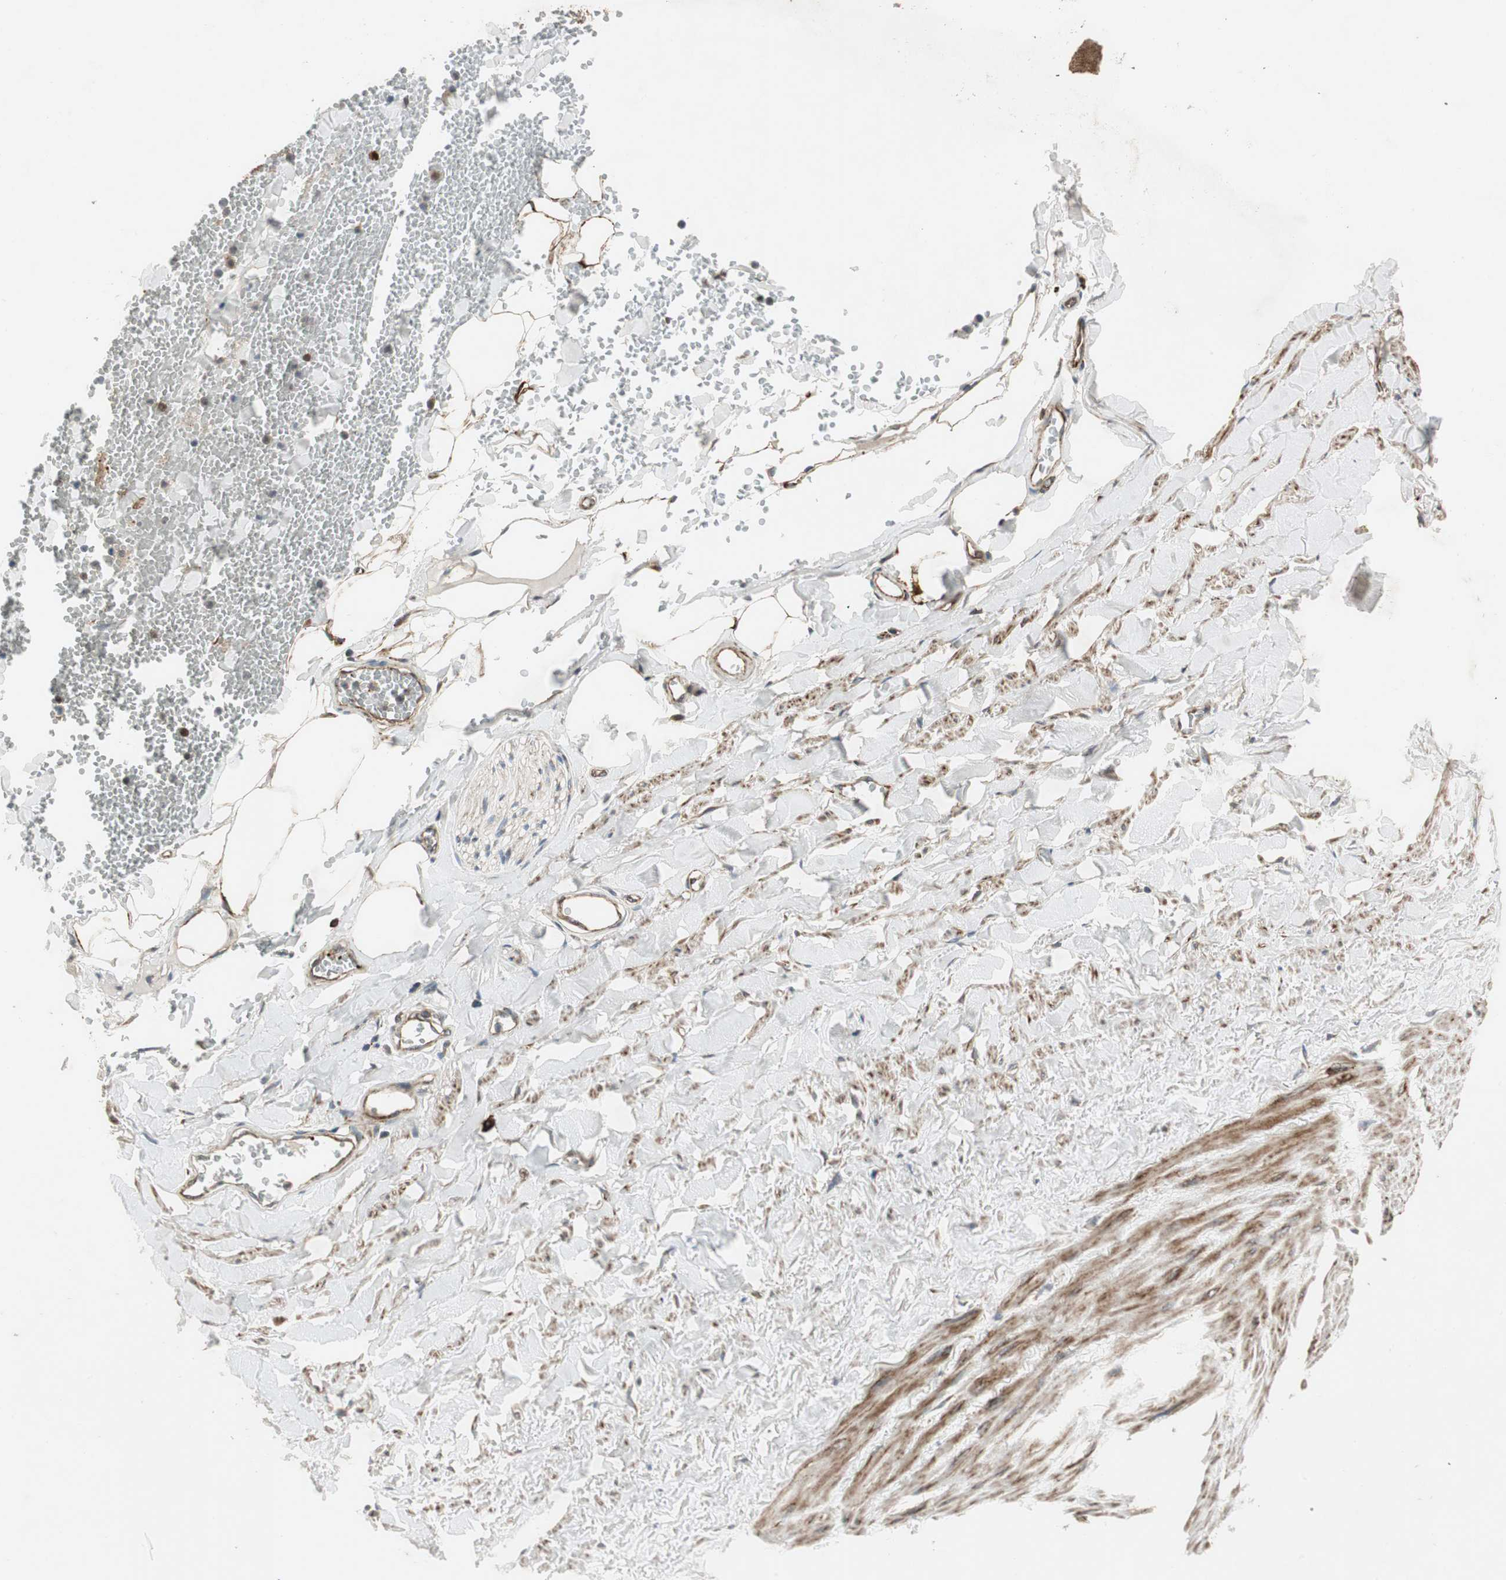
{"staining": {"intensity": "moderate", "quantity": ">75%", "location": "cytoplasmic/membranous"}, "tissue": "adipose tissue", "cell_type": "Adipocytes", "image_type": "normal", "snomed": [{"axis": "morphology", "description": "Normal tissue, NOS"}, {"axis": "topography", "description": "Adipose tissue"}, {"axis": "topography", "description": "Peripheral nerve tissue"}], "caption": "Unremarkable adipose tissue demonstrates moderate cytoplasmic/membranous positivity in about >75% of adipocytes.", "gene": "AKAP1", "patient": {"sex": "male", "age": 52}}